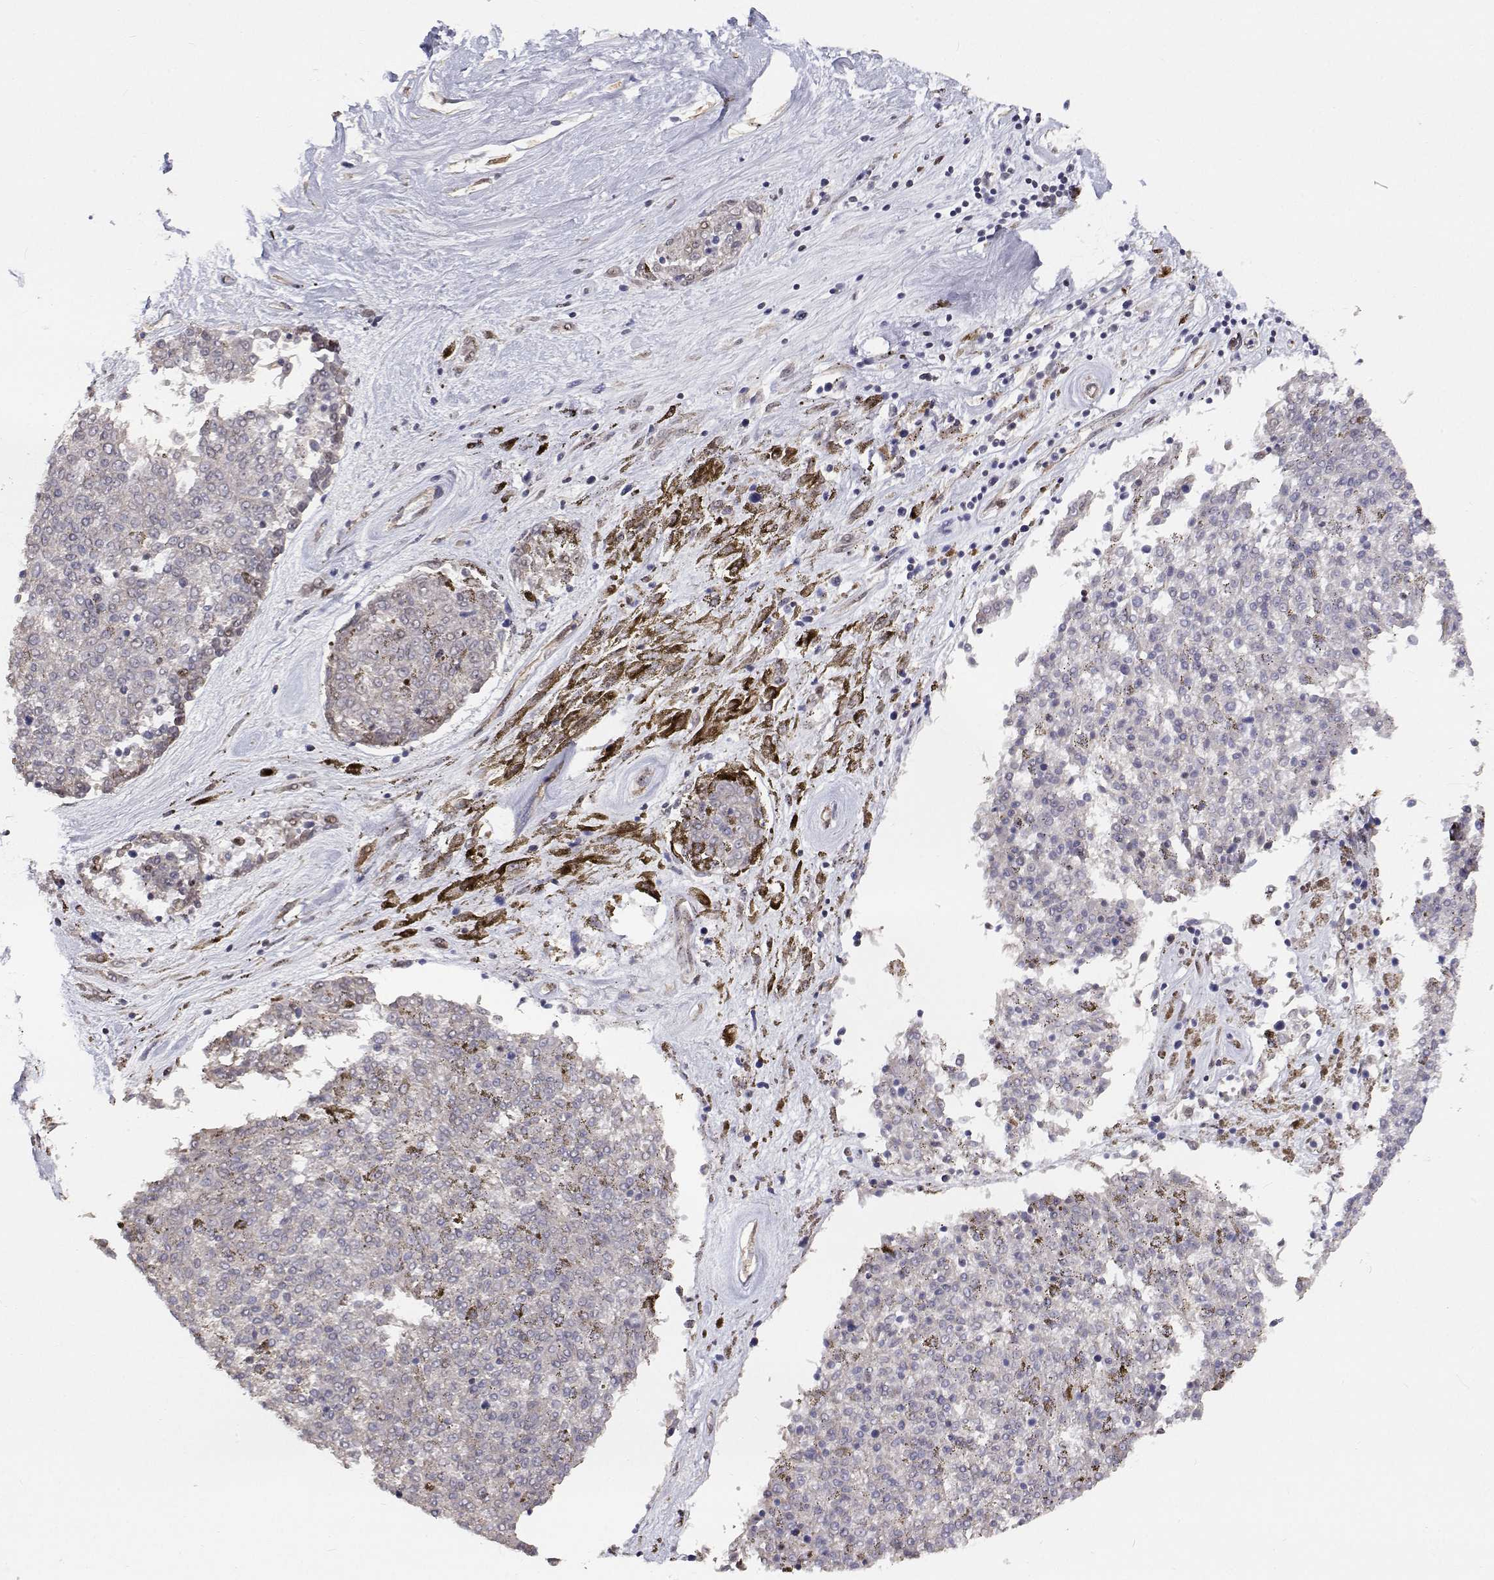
{"staining": {"intensity": "negative", "quantity": "none", "location": "none"}, "tissue": "melanoma", "cell_type": "Tumor cells", "image_type": "cancer", "snomed": [{"axis": "morphology", "description": "Malignant melanoma, NOS"}, {"axis": "topography", "description": "Skin"}], "caption": "This is an IHC image of melanoma. There is no staining in tumor cells.", "gene": "GSDMA", "patient": {"sex": "female", "age": 72}}